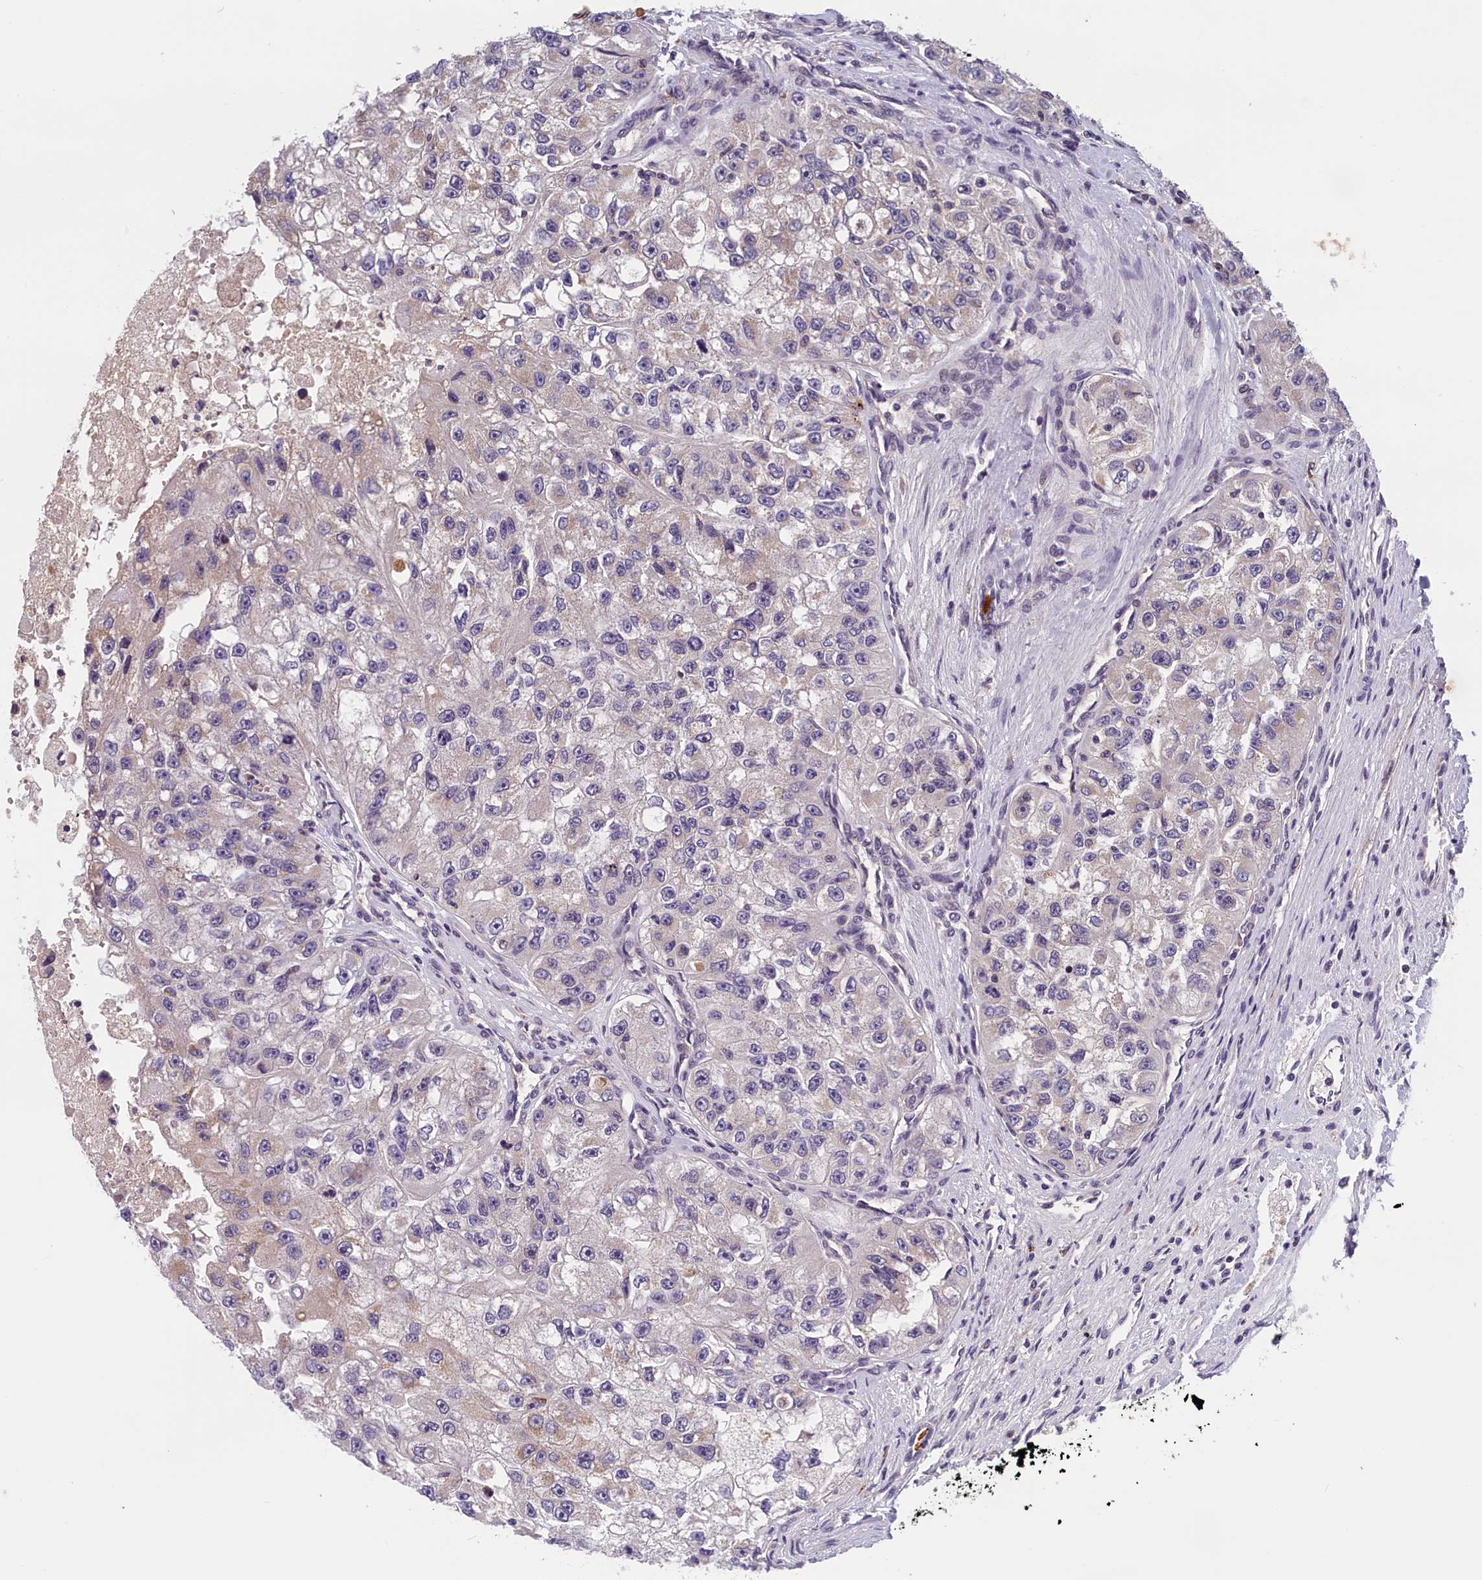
{"staining": {"intensity": "negative", "quantity": "none", "location": "none"}, "tissue": "renal cancer", "cell_type": "Tumor cells", "image_type": "cancer", "snomed": [{"axis": "morphology", "description": "Adenocarcinoma, NOS"}, {"axis": "topography", "description": "Kidney"}], "caption": "Photomicrograph shows no significant protein staining in tumor cells of renal cancer (adenocarcinoma).", "gene": "KCNK6", "patient": {"sex": "male", "age": 63}}